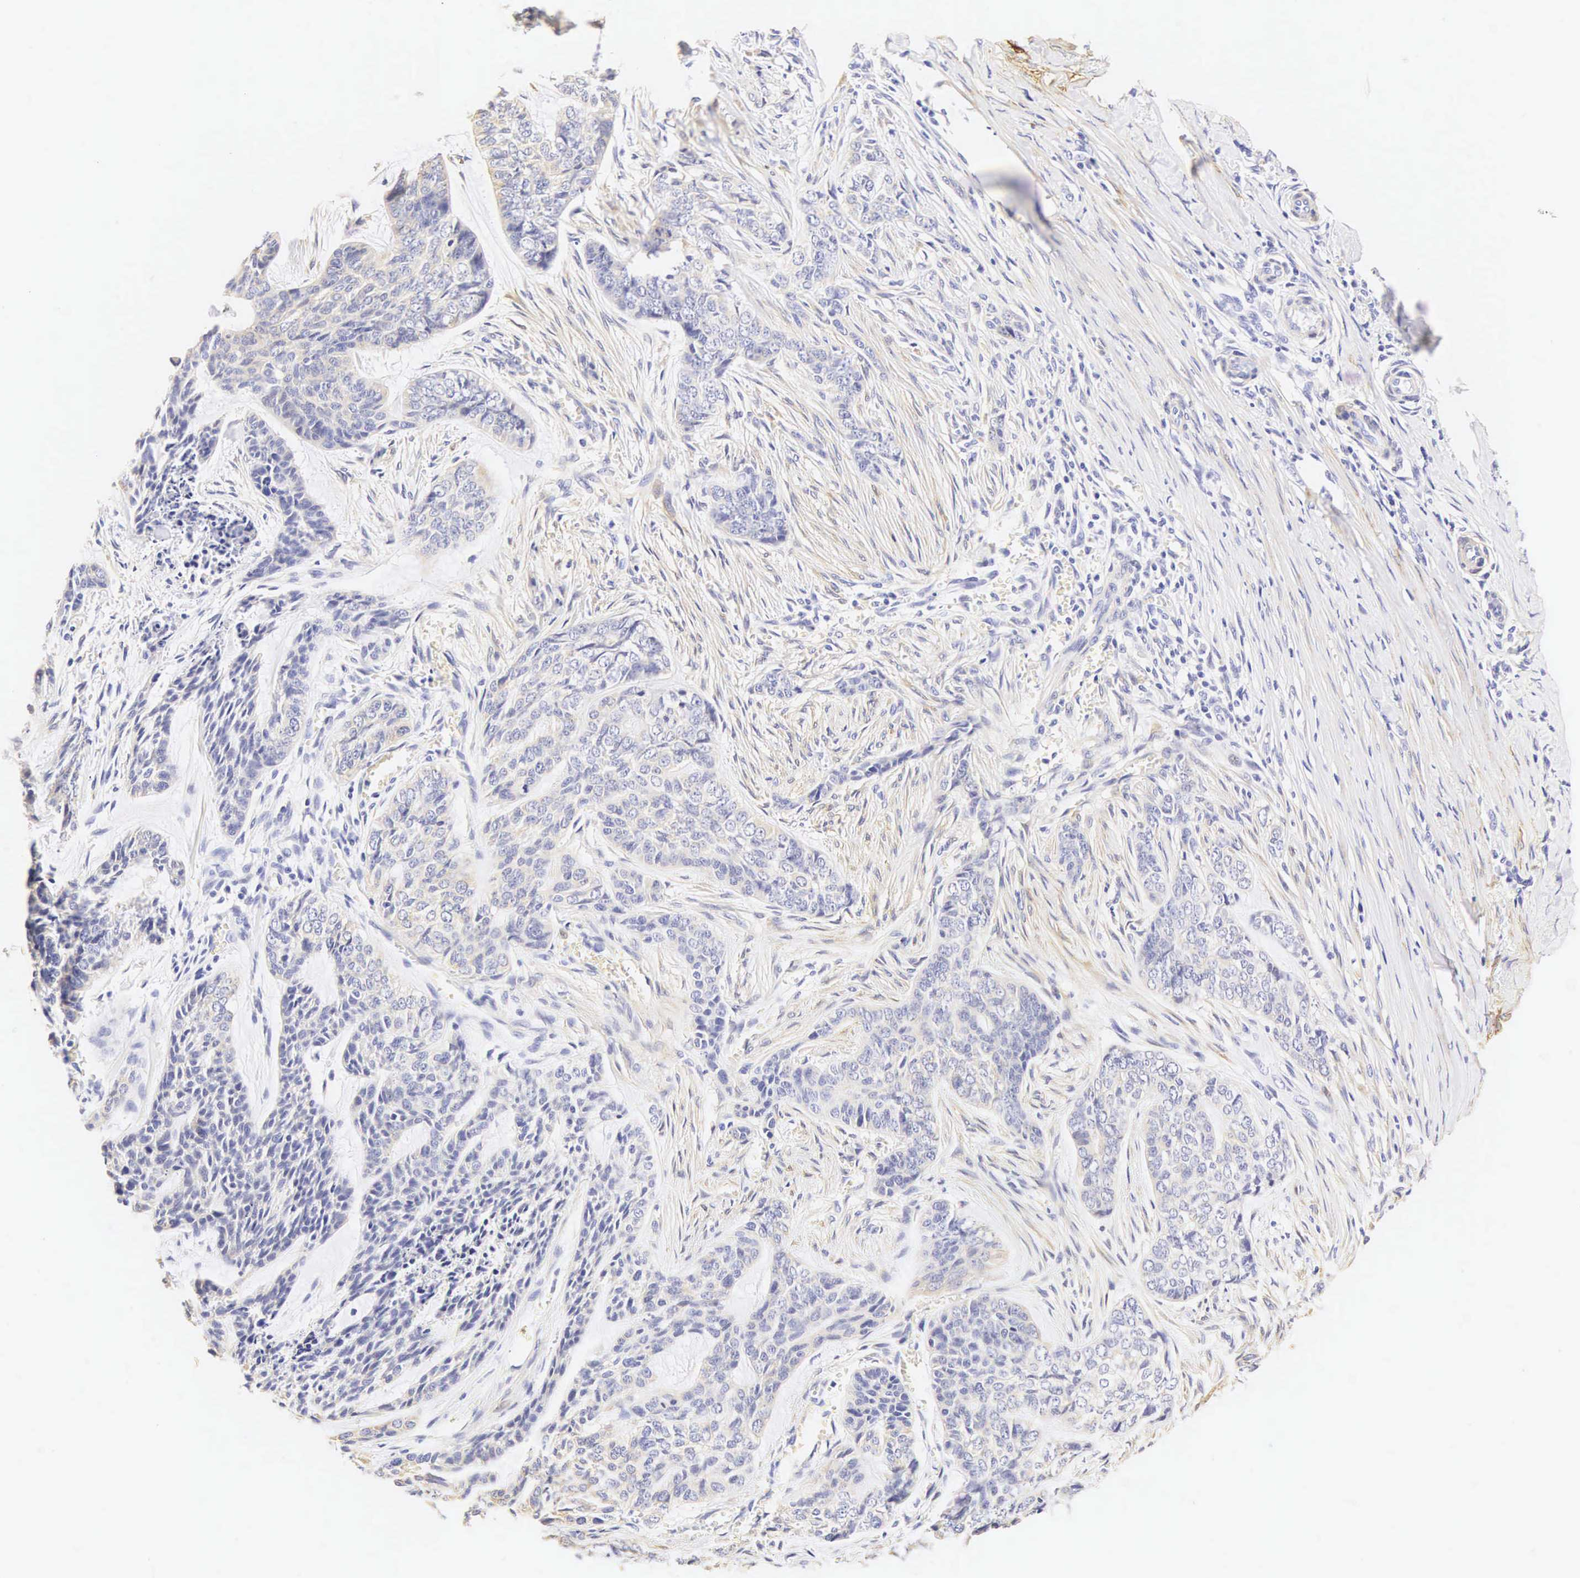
{"staining": {"intensity": "negative", "quantity": "none", "location": "none"}, "tissue": "skin cancer", "cell_type": "Tumor cells", "image_type": "cancer", "snomed": [{"axis": "morphology", "description": "Normal tissue, NOS"}, {"axis": "morphology", "description": "Basal cell carcinoma"}, {"axis": "topography", "description": "Skin"}], "caption": "High magnification brightfield microscopy of skin cancer (basal cell carcinoma) stained with DAB (brown) and counterstained with hematoxylin (blue): tumor cells show no significant expression.", "gene": "CNN1", "patient": {"sex": "female", "age": 65}}